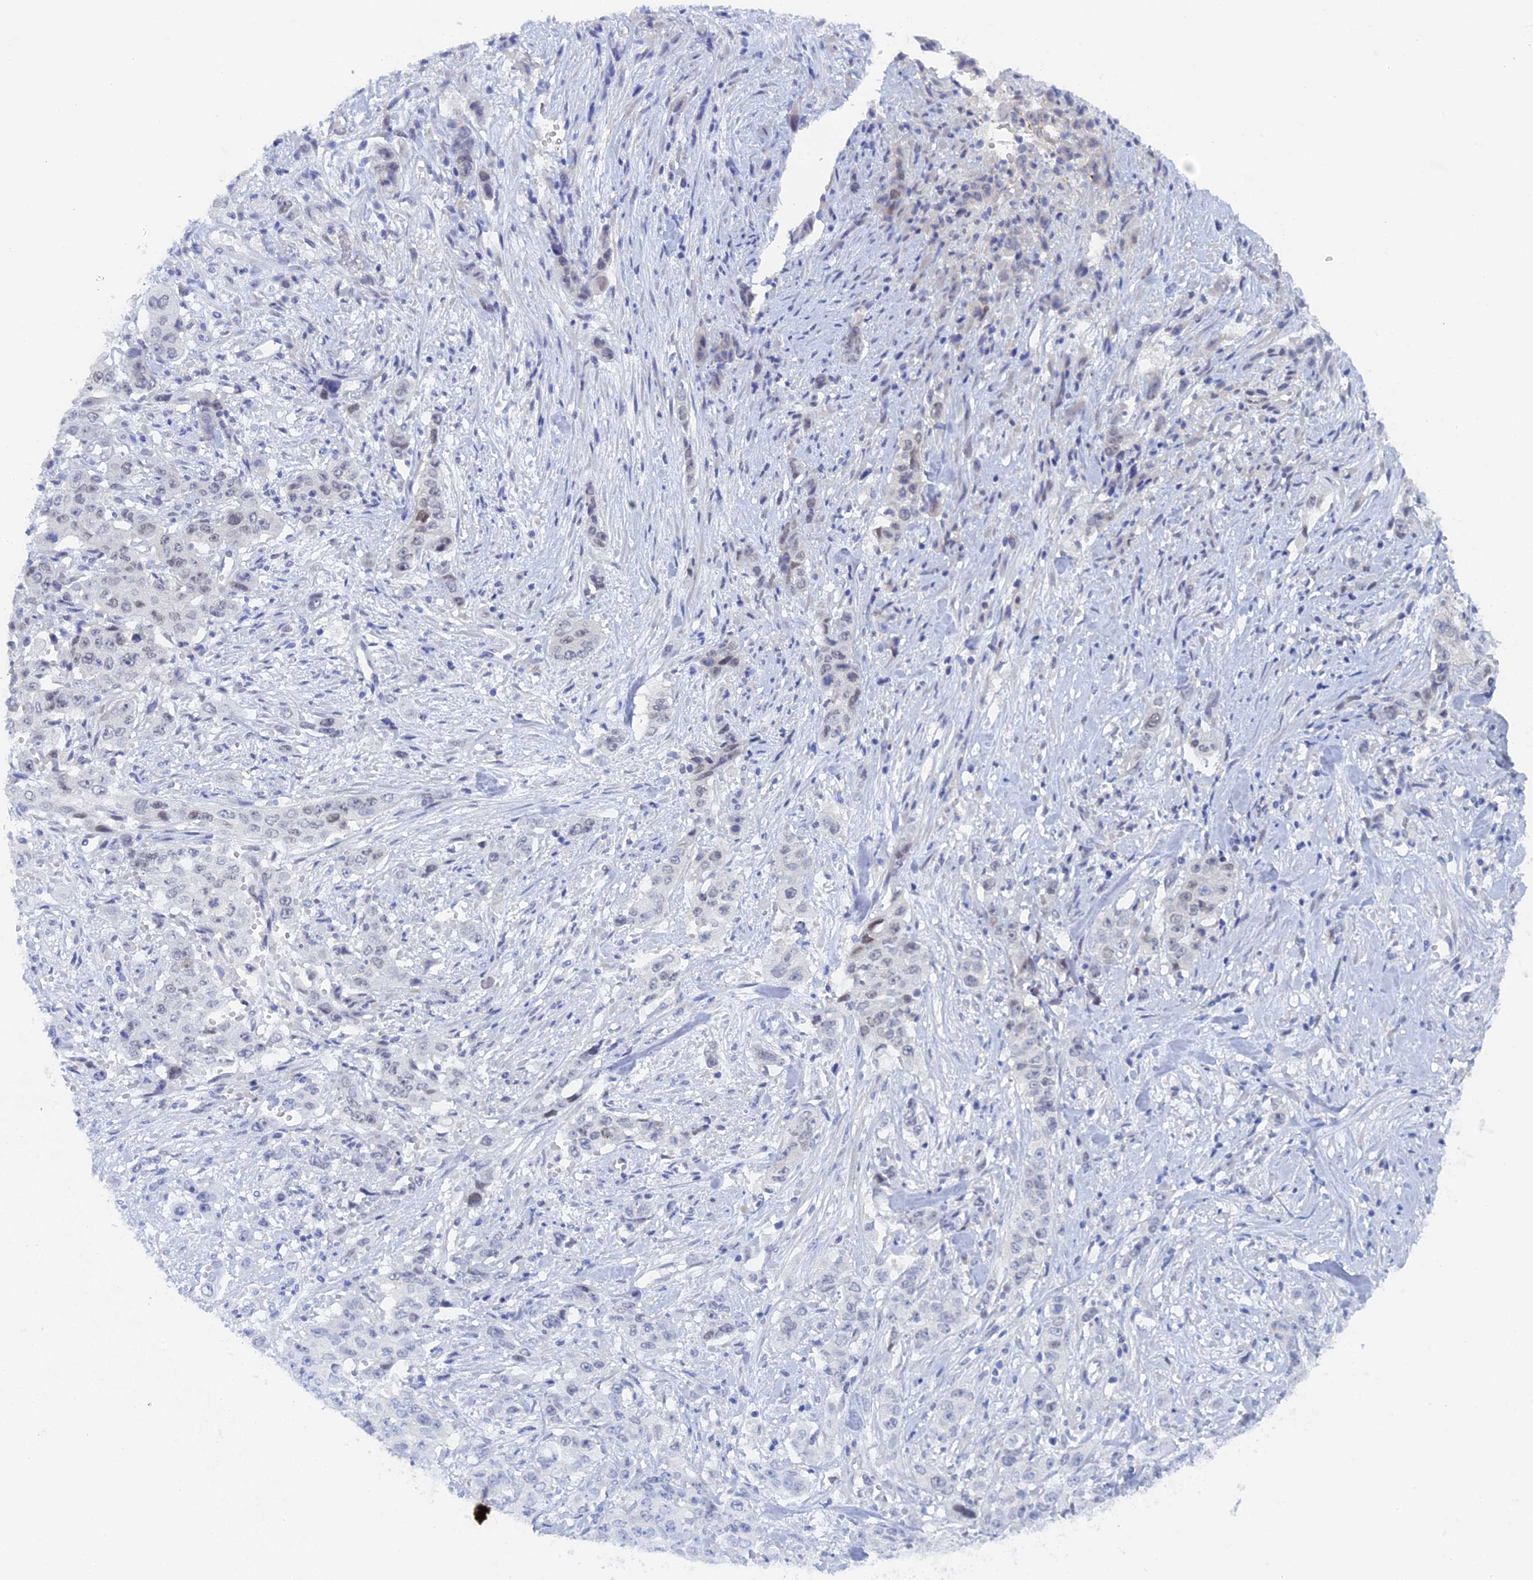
{"staining": {"intensity": "negative", "quantity": "none", "location": "none"}, "tissue": "stomach cancer", "cell_type": "Tumor cells", "image_type": "cancer", "snomed": [{"axis": "morphology", "description": "Adenocarcinoma, NOS"}, {"axis": "topography", "description": "Stomach, upper"}], "caption": "Human stomach cancer (adenocarcinoma) stained for a protein using IHC demonstrates no staining in tumor cells.", "gene": "ELOVL6", "patient": {"sex": "male", "age": 62}}